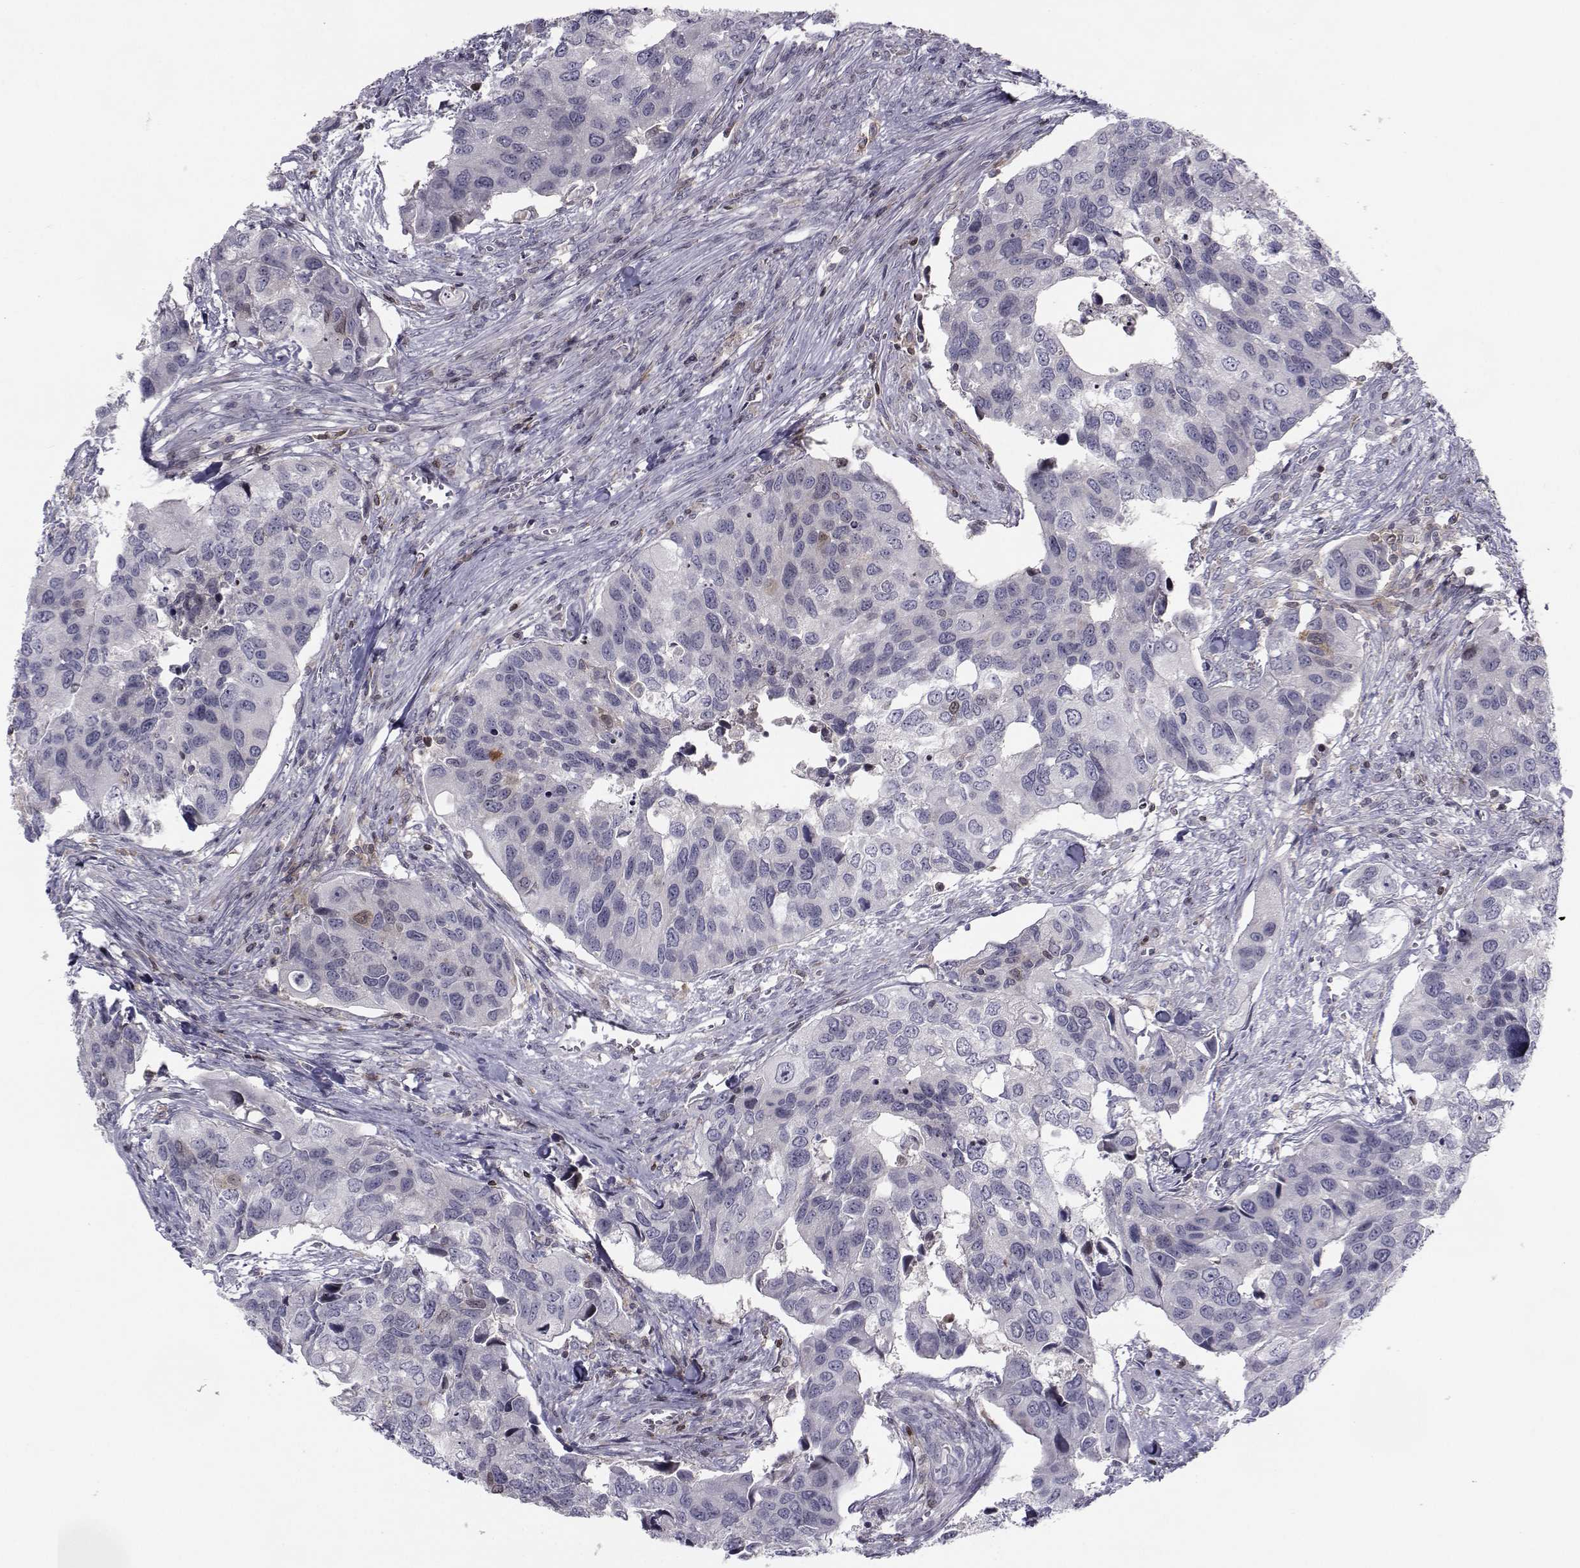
{"staining": {"intensity": "negative", "quantity": "none", "location": "none"}, "tissue": "urothelial cancer", "cell_type": "Tumor cells", "image_type": "cancer", "snomed": [{"axis": "morphology", "description": "Urothelial carcinoma, High grade"}, {"axis": "topography", "description": "Urinary bladder"}], "caption": "Tumor cells show no significant expression in high-grade urothelial carcinoma.", "gene": "PCP4L1", "patient": {"sex": "male", "age": 60}}